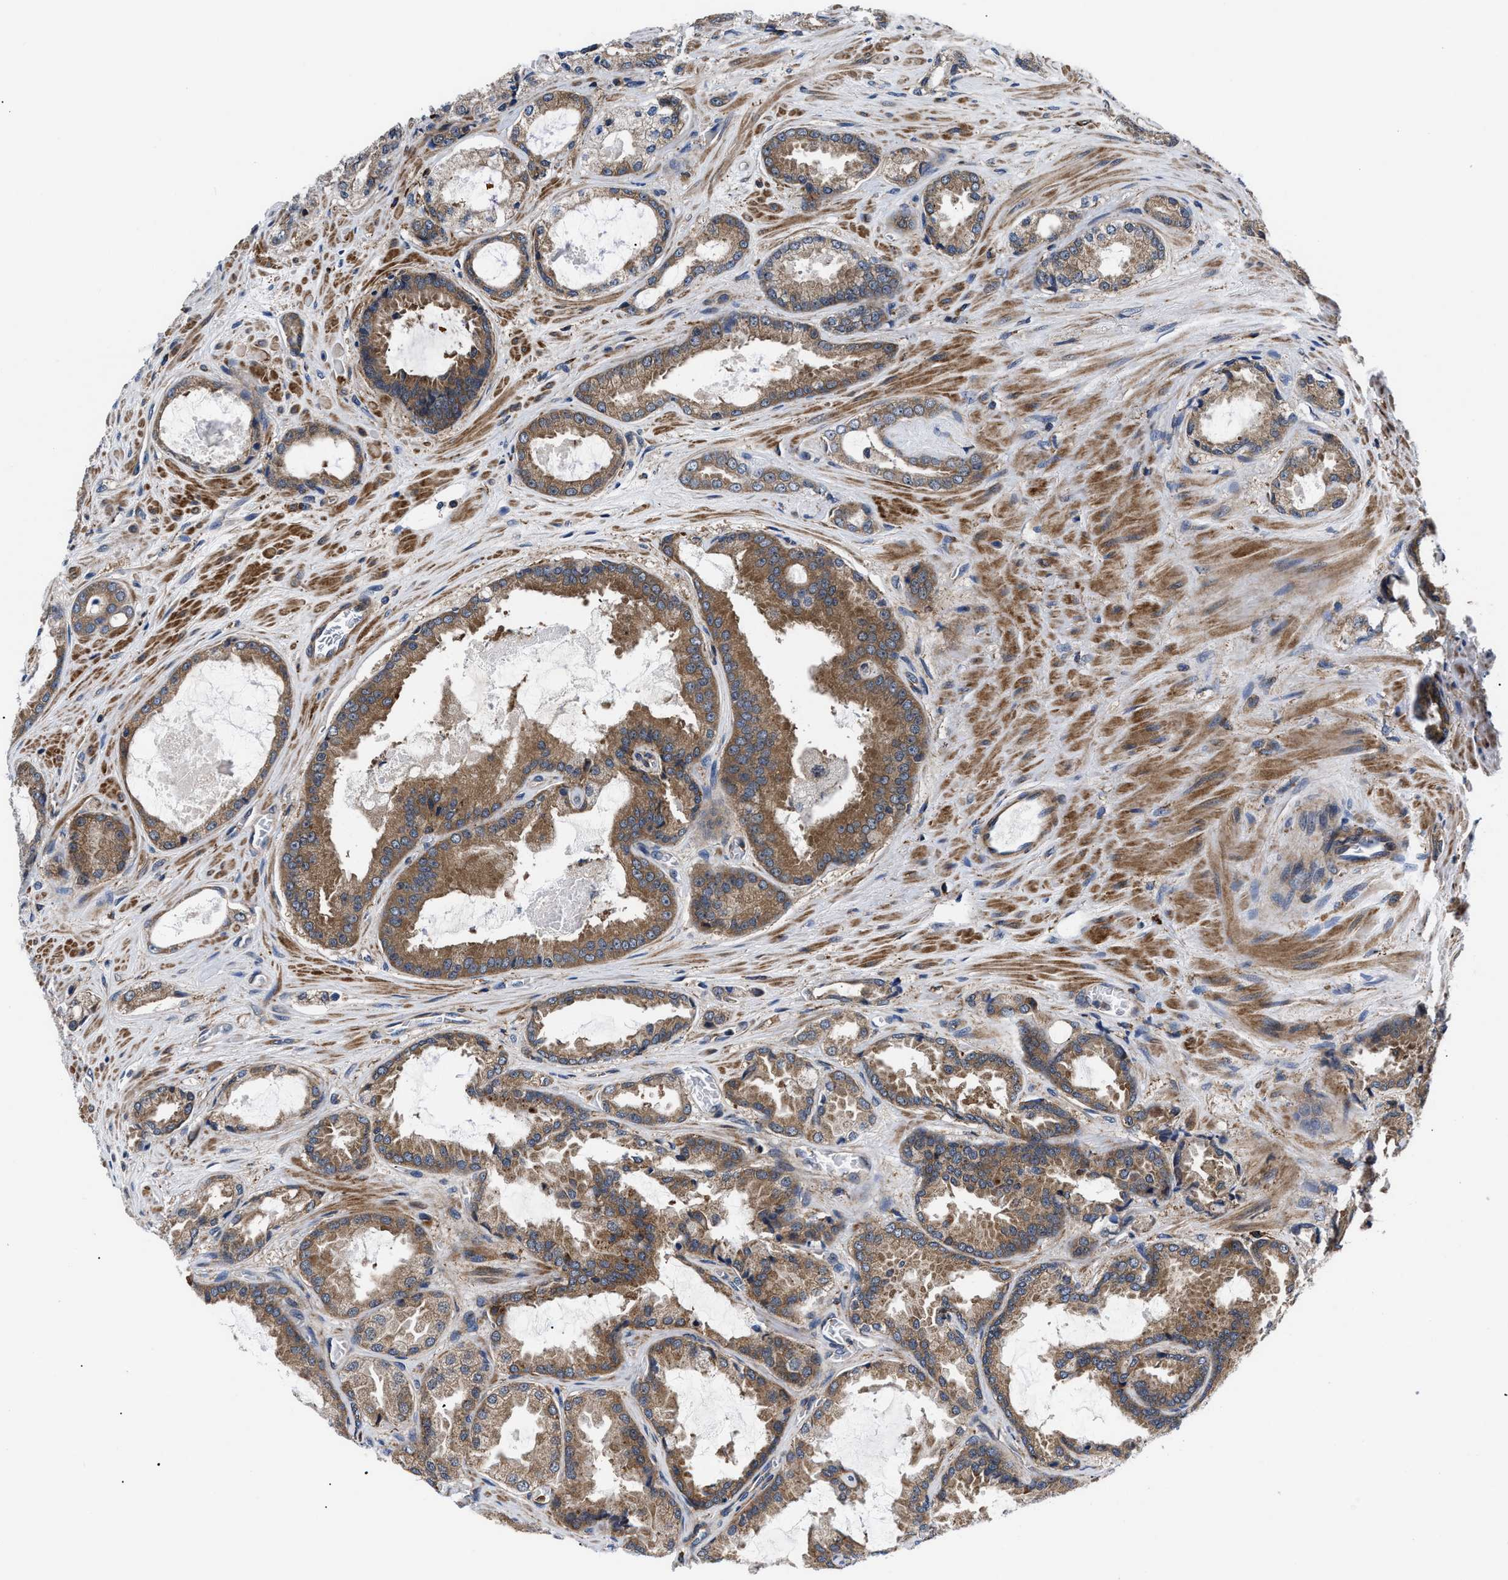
{"staining": {"intensity": "moderate", "quantity": ">75%", "location": "cytoplasmic/membranous"}, "tissue": "prostate cancer", "cell_type": "Tumor cells", "image_type": "cancer", "snomed": [{"axis": "morphology", "description": "Adenocarcinoma, High grade"}, {"axis": "topography", "description": "Prostate"}], "caption": "Protein analysis of high-grade adenocarcinoma (prostate) tissue shows moderate cytoplasmic/membranous expression in approximately >75% of tumor cells.", "gene": "SPAST", "patient": {"sex": "male", "age": 65}}